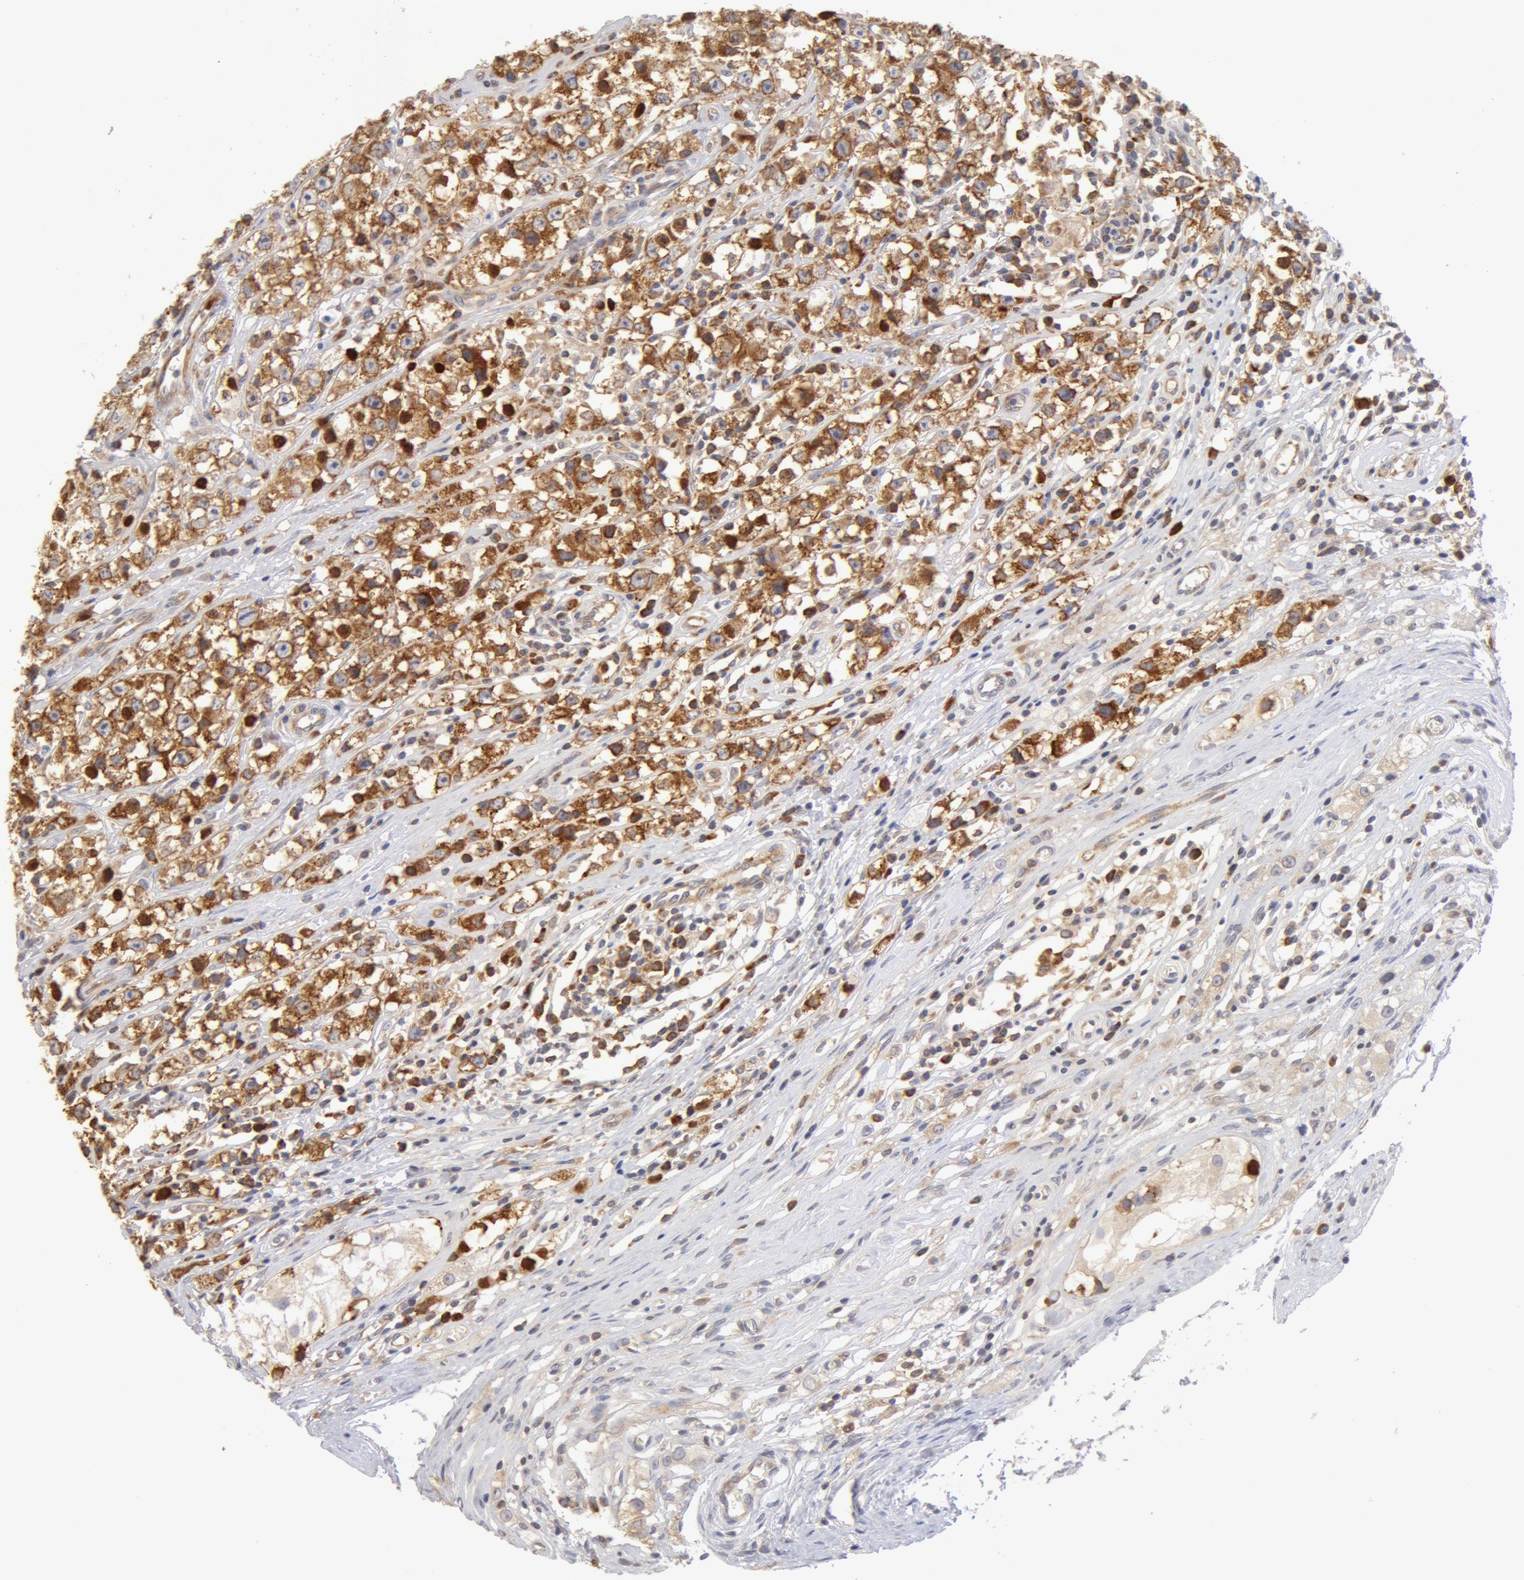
{"staining": {"intensity": "moderate", "quantity": ">75%", "location": "cytoplasmic/membranous"}, "tissue": "testis cancer", "cell_type": "Tumor cells", "image_type": "cancer", "snomed": [{"axis": "morphology", "description": "Seminoma, NOS"}, {"axis": "topography", "description": "Testis"}], "caption": "There is medium levels of moderate cytoplasmic/membranous staining in tumor cells of seminoma (testis), as demonstrated by immunohistochemical staining (brown color).", "gene": "DDX3Y", "patient": {"sex": "male", "age": 35}}